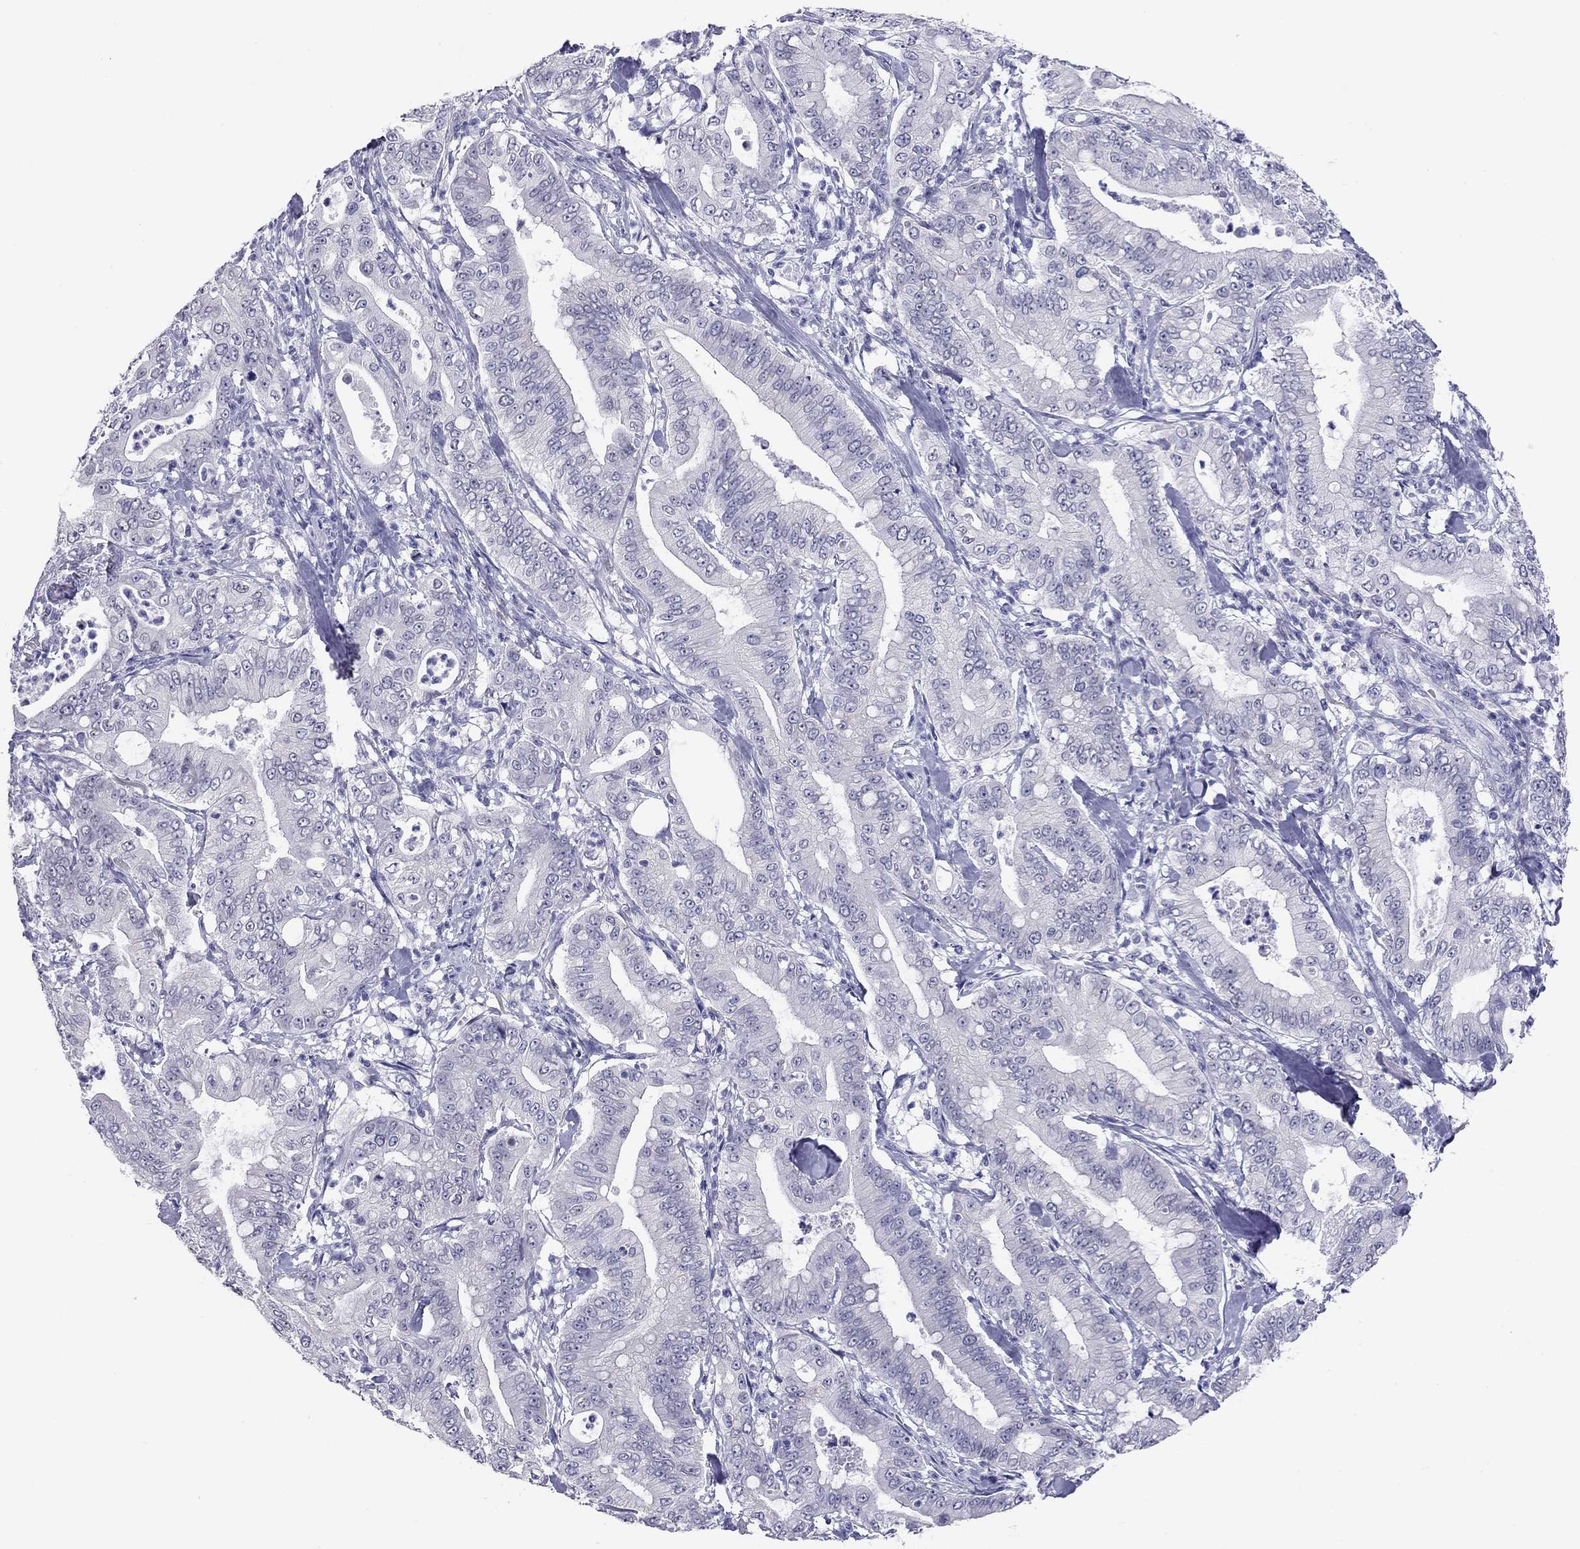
{"staining": {"intensity": "negative", "quantity": "none", "location": "none"}, "tissue": "pancreatic cancer", "cell_type": "Tumor cells", "image_type": "cancer", "snomed": [{"axis": "morphology", "description": "Adenocarcinoma, NOS"}, {"axis": "topography", "description": "Pancreas"}], "caption": "This is an immunohistochemistry (IHC) micrograph of pancreatic adenocarcinoma. There is no positivity in tumor cells.", "gene": "ARMC12", "patient": {"sex": "male", "age": 71}}